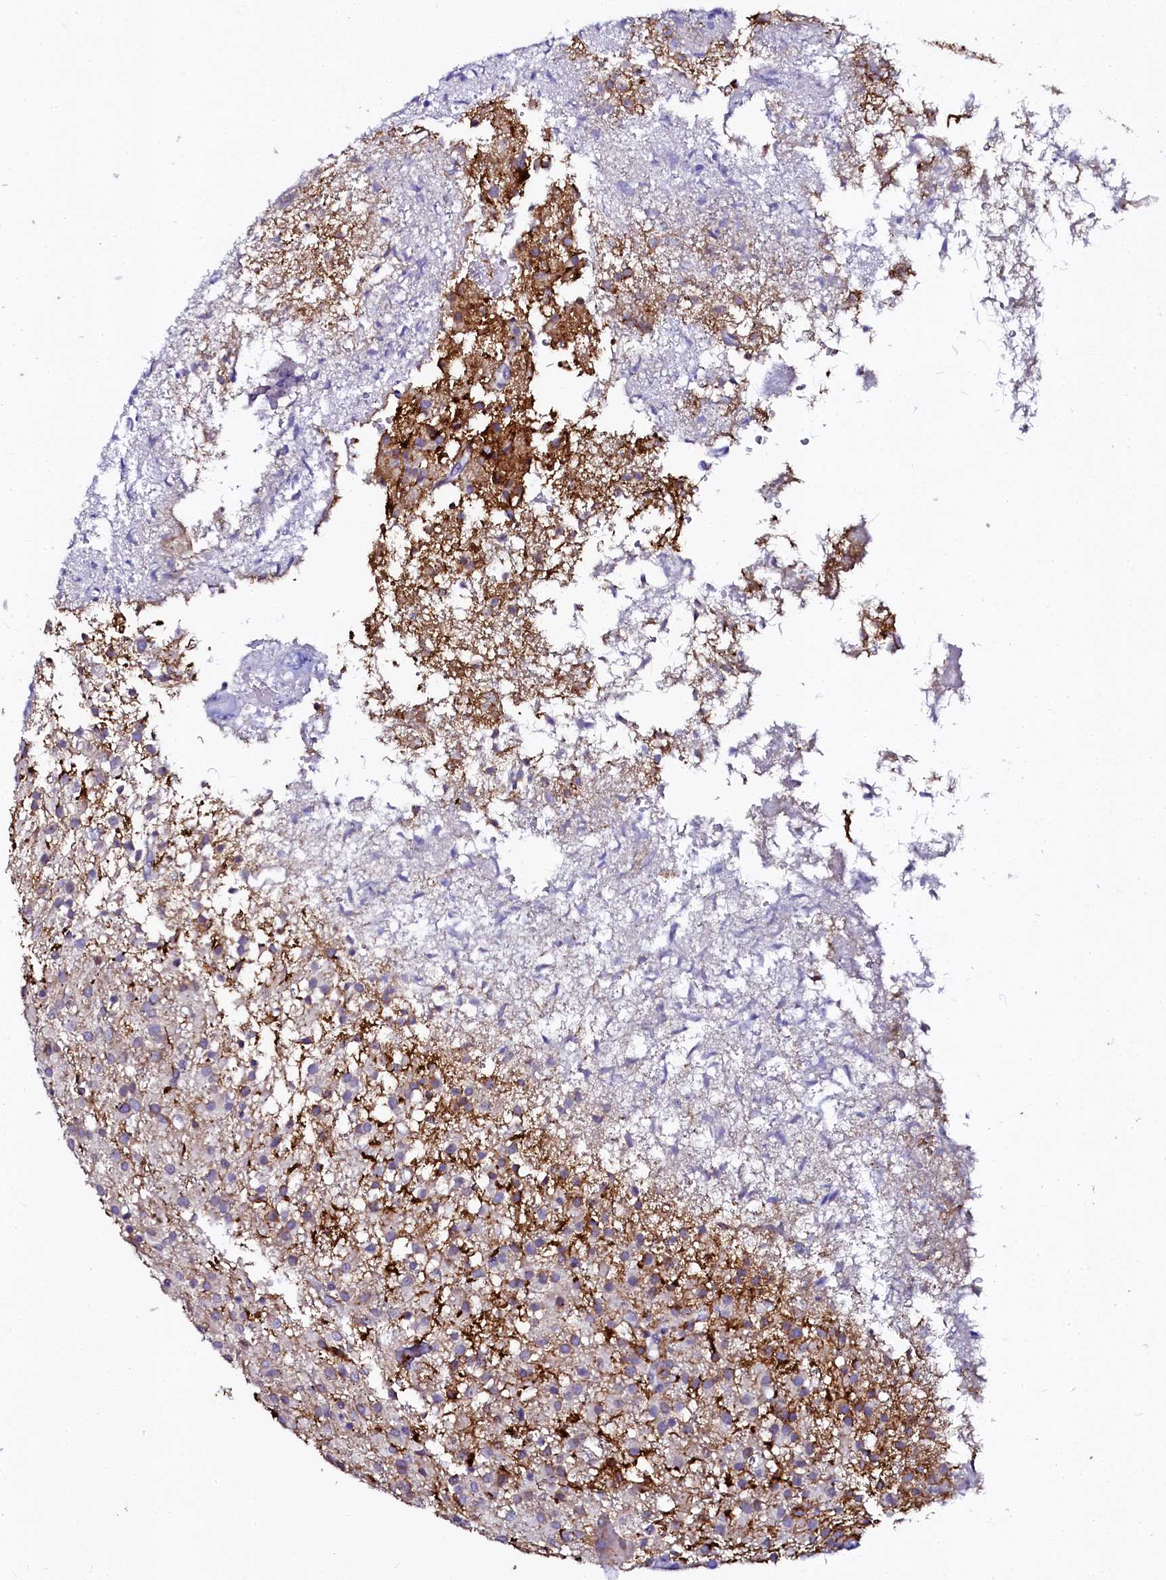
{"staining": {"intensity": "negative", "quantity": "none", "location": "none"}, "tissue": "glioma", "cell_type": "Tumor cells", "image_type": "cancer", "snomed": [{"axis": "morphology", "description": "Glioma, malignant, High grade"}, {"axis": "topography", "description": "Brain"}], "caption": "Tumor cells are negative for brown protein staining in malignant high-grade glioma.", "gene": "AAAS", "patient": {"sex": "female", "age": 59}}